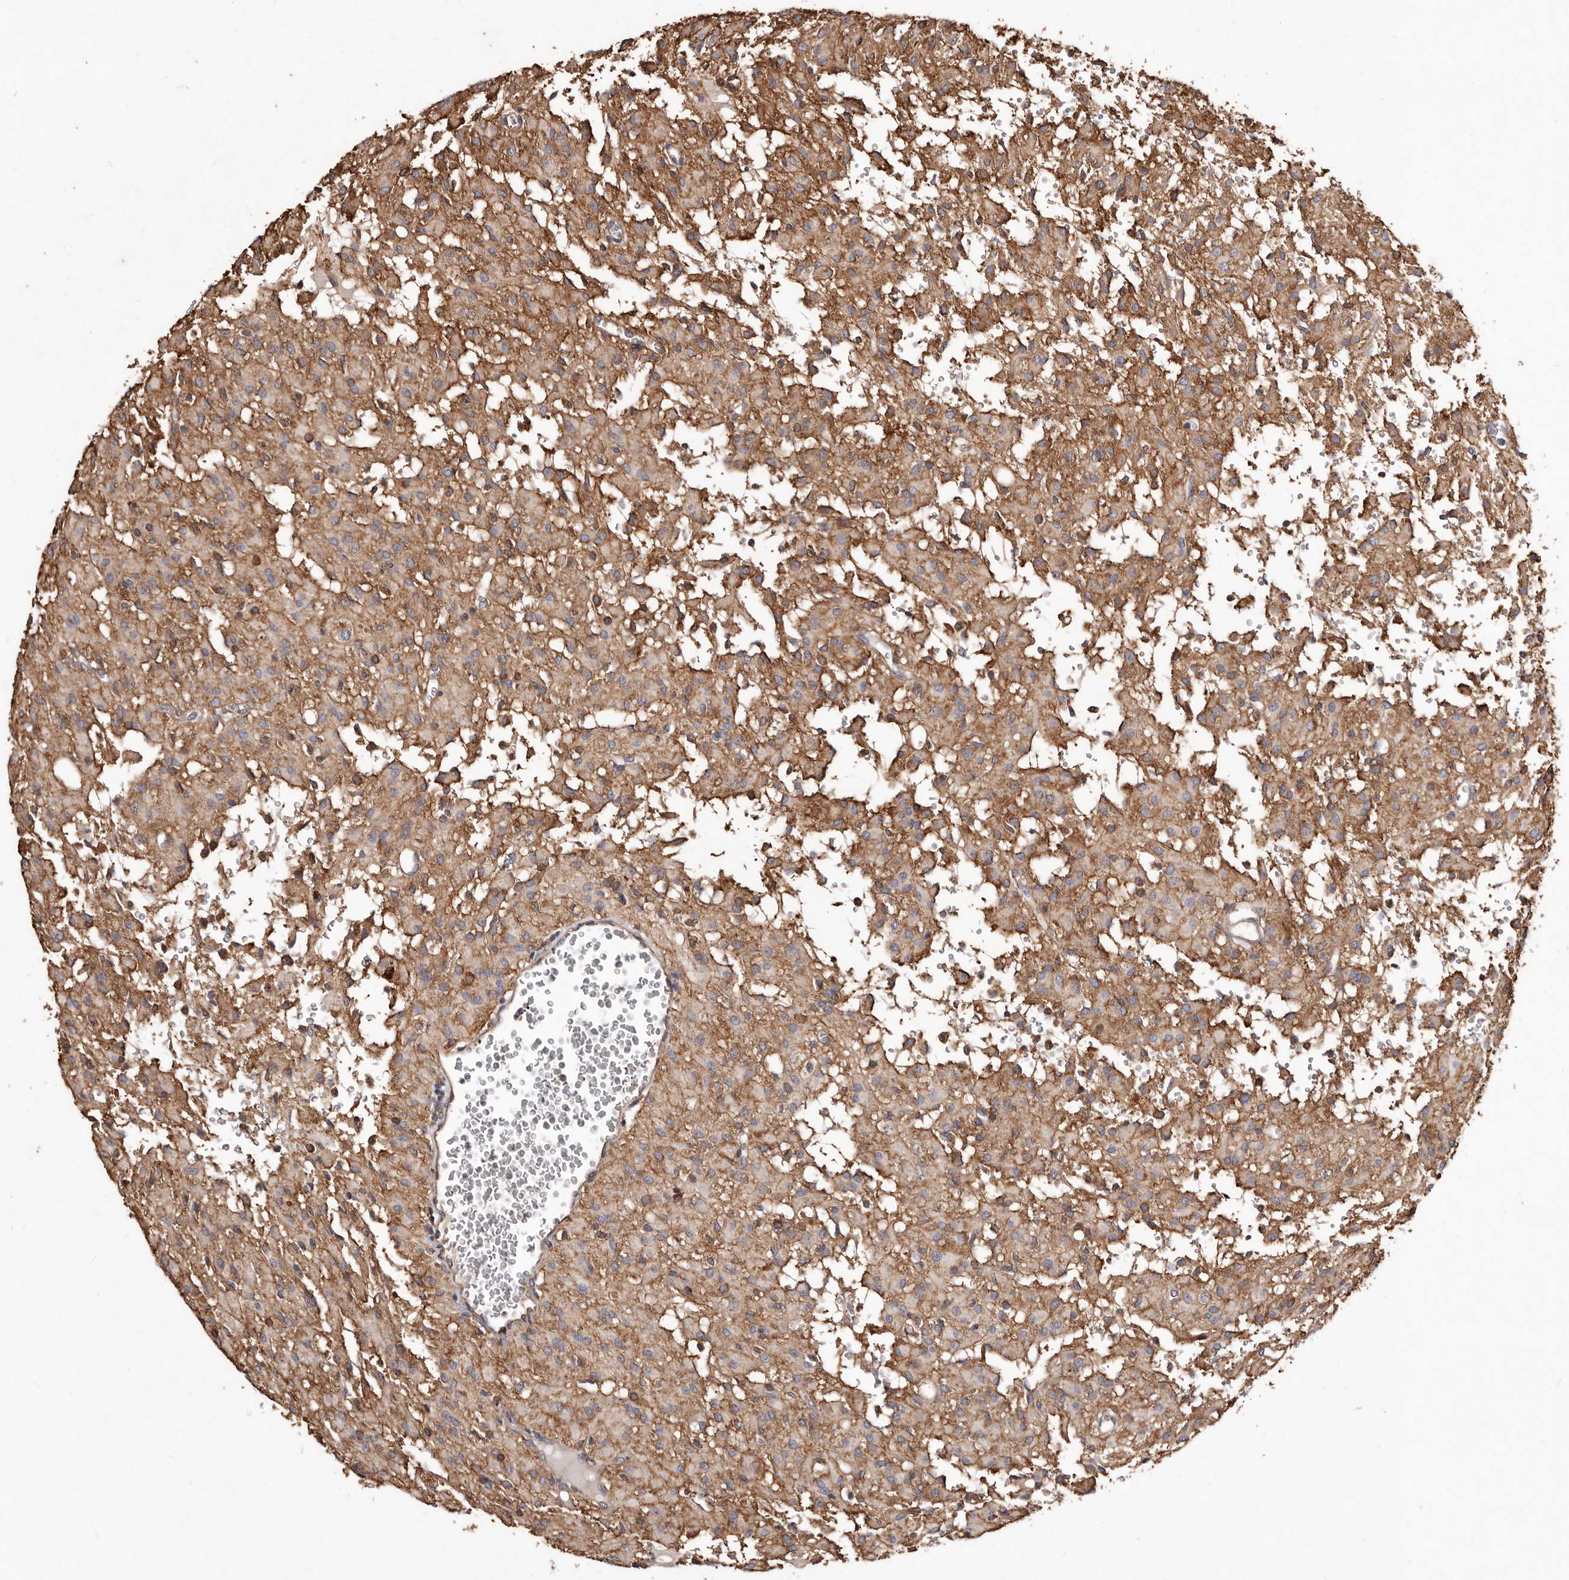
{"staining": {"intensity": "moderate", "quantity": "25%-75%", "location": "cytoplasmic/membranous"}, "tissue": "glioma", "cell_type": "Tumor cells", "image_type": "cancer", "snomed": [{"axis": "morphology", "description": "Glioma, malignant, High grade"}, {"axis": "topography", "description": "Brain"}], "caption": "IHC of human malignant high-grade glioma shows medium levels of moderate cytoplasmic/membranous positivity in about 25%-75% of tumor cells. Immunohistochemistry (ihc) stains the protein of interest in brown and the nuclei are stained blue.", "gene": "STEAP2", "patient": {"sex": "female", "age": 59}}